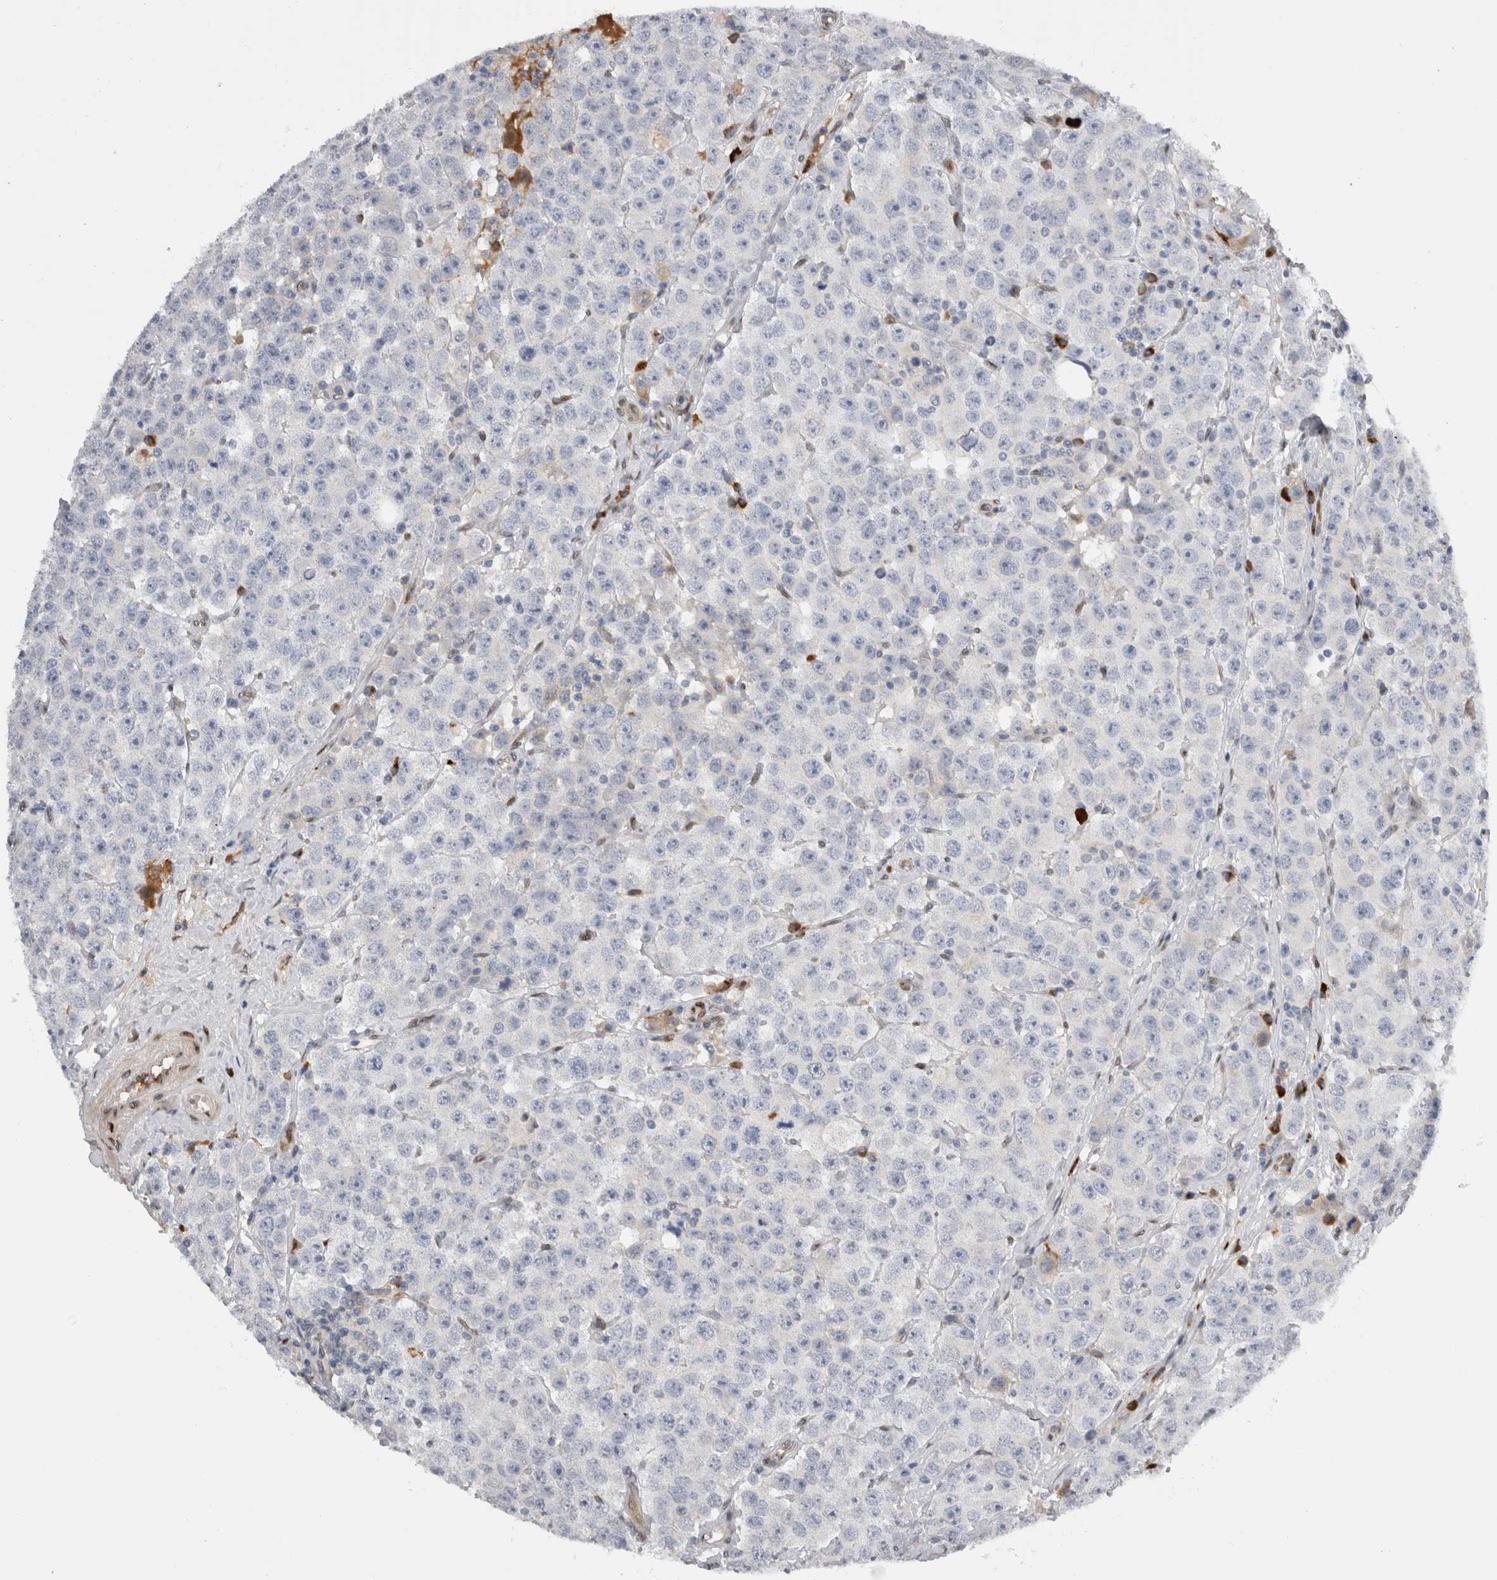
{"staining": {"intensity": "negative", "quantity": "none", "location": "none"}, "tissue": "testis cancer", "cell_type": "Tumor cells", "image_type": "cancer", "snomed": [{"axis": "morphology", "description": "Seminoma, NOS"}, {"axis": "morphology", "description": "Carcinoma, Embryonal, NOS"}, {"axis": "topography", "description": "Testis"}], "caption": "This is a photomicrograph of IHC staining of testis cancer (embryonal carcinoma), which shows no staining in tumor cells.", "gene": "DMTN", "patient": {"sex": "male", "age": 28}}